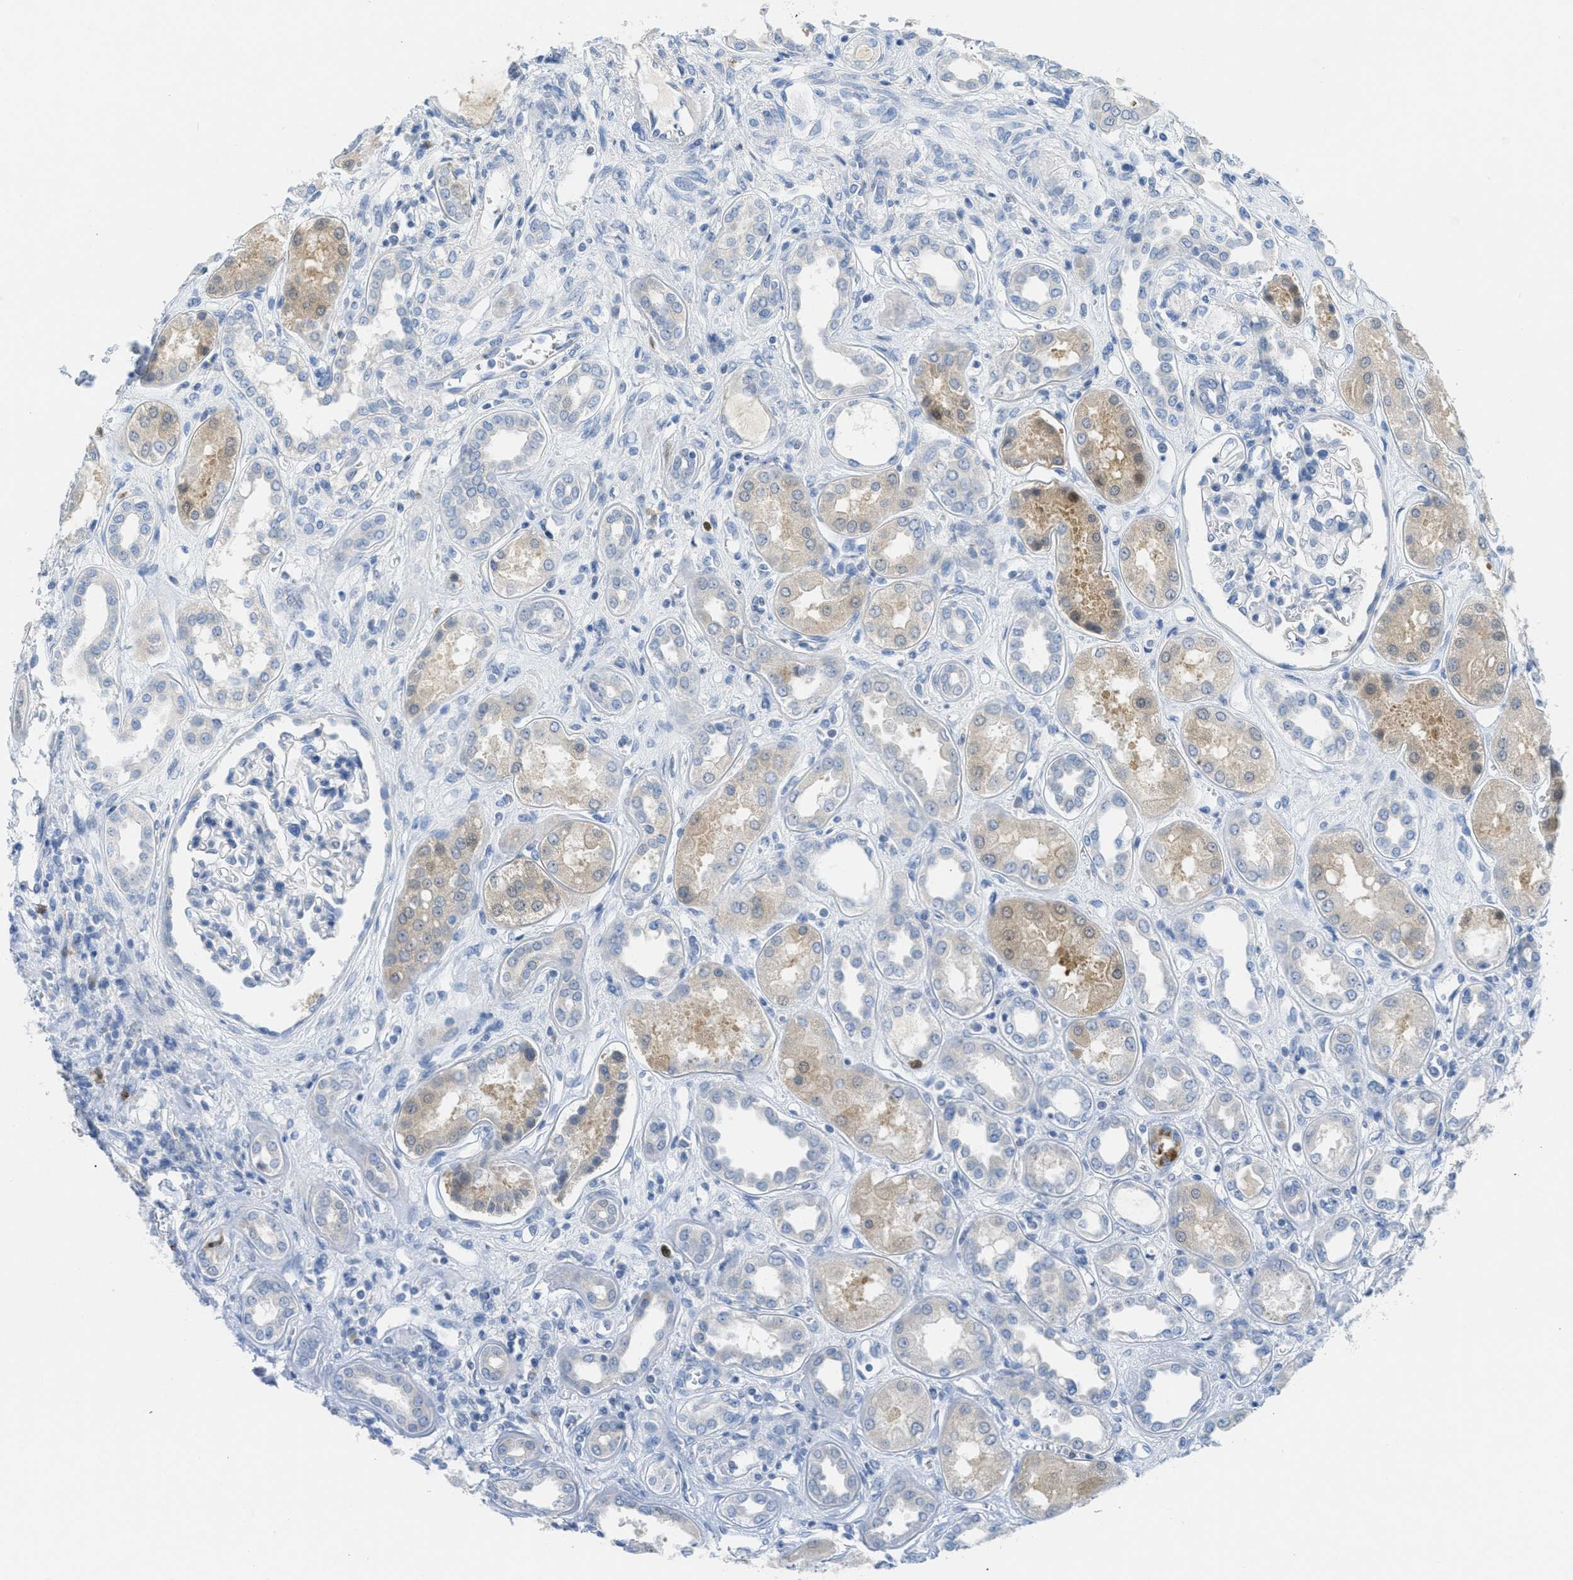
{"staining": {"intensity": "negative", "quantity": "none", "location": "none"}, "tissue": "kidney", "cell_type": "Cells in glomeruli", "image_type": "normal", "snomed": [{"axis": "morphology", "description": "Normal tissue, NOS"}, {"axis": "topography", "description": "Kidney"}], "caption": "Cells in glomeruli show no significant staining in benign kidney. Brightfield microscopy of IHC stained with DAB (3,3'-diaminobenzidine) (brown) and hematoxylin (blue), captured at high magnification.", "gene": "ORC6", "patient": {"sex": "male", "age": 59}}